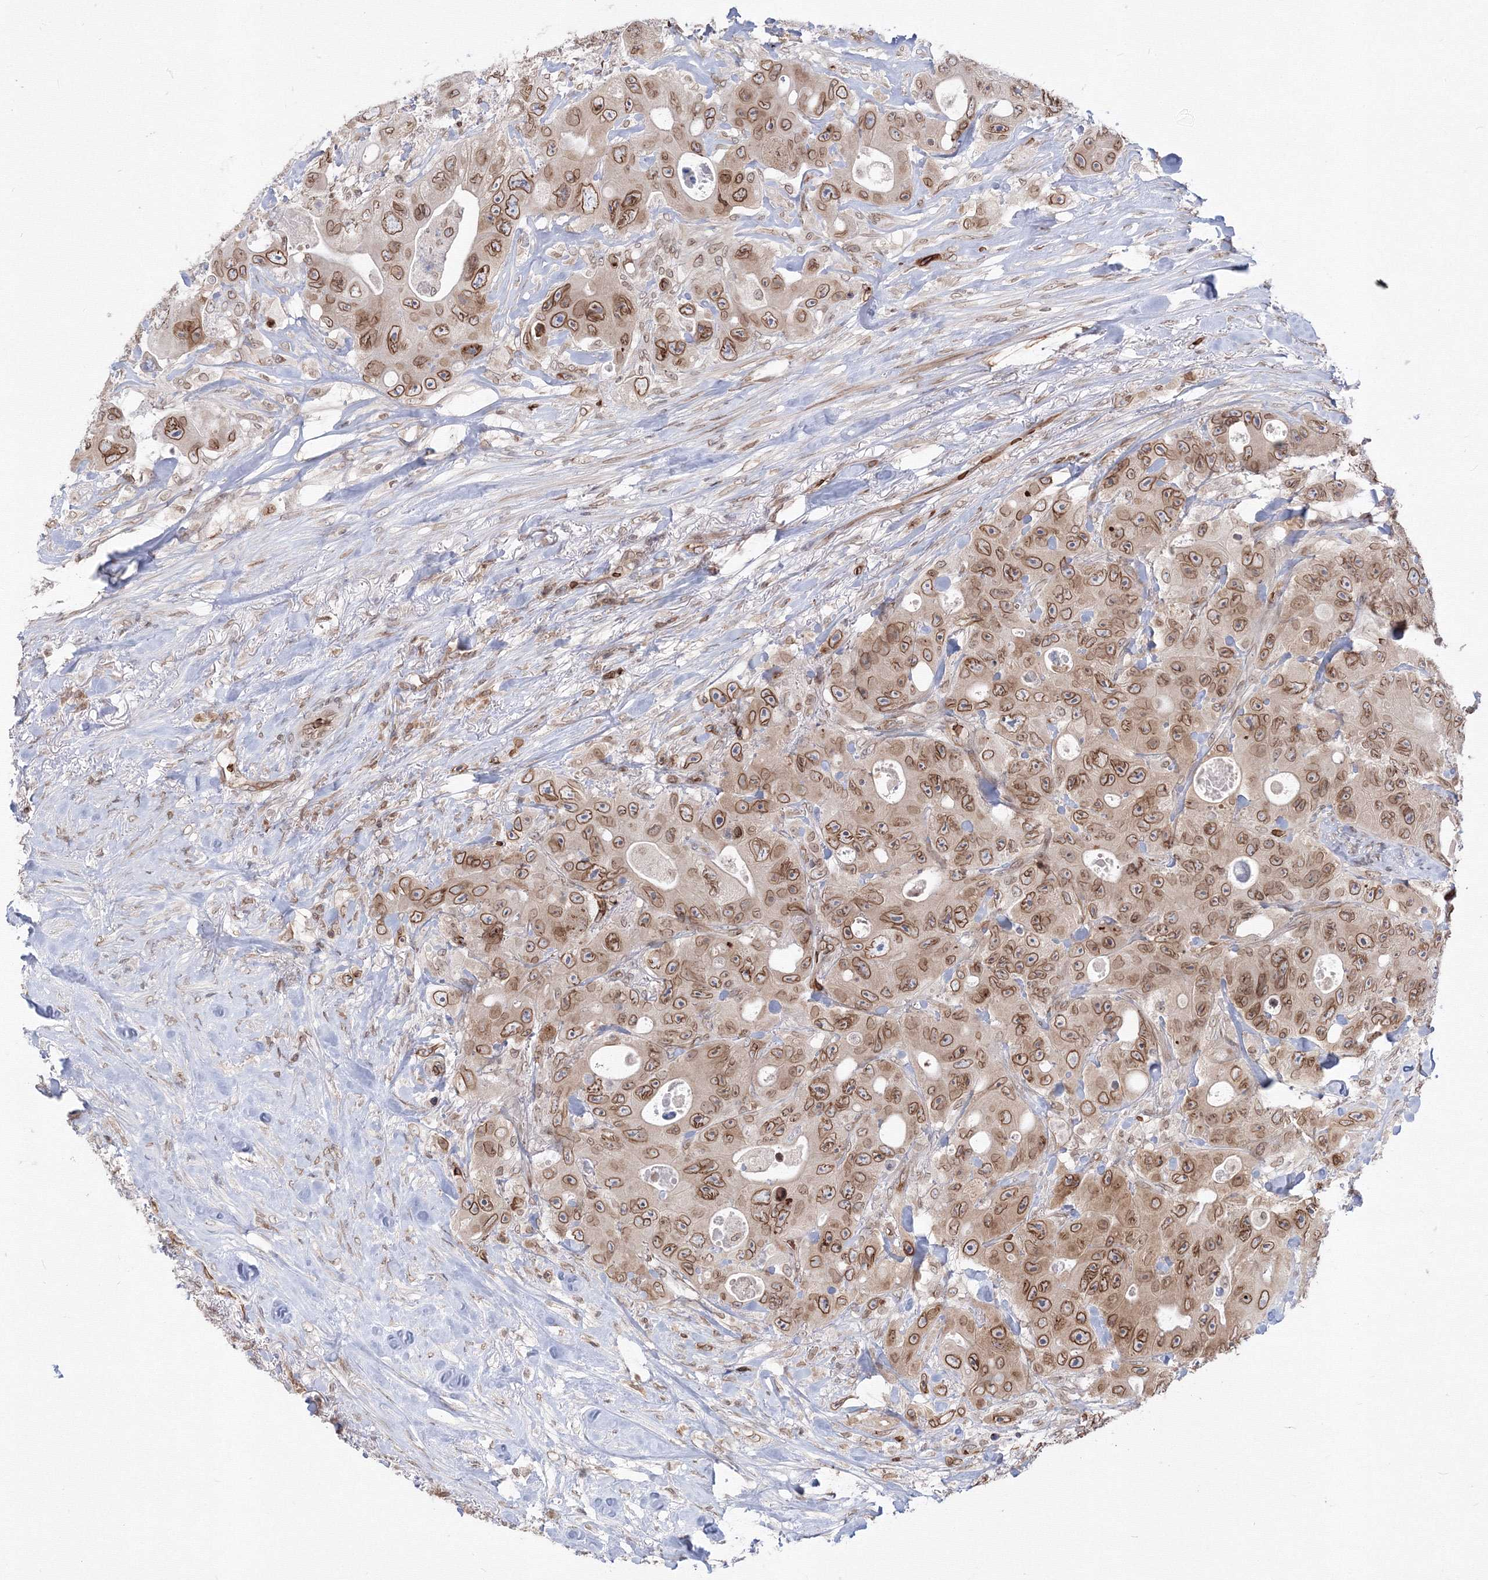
{"staining": {"intensity": "moderate", "quantity": ">75%", "location": "cytoplasmic/membranous,nuclear"}, "tissue": "colorectal cancer", "cell_type": "Tumor cells", "image_type": "cancer", "snomed": [{"axis": "morphology", "description": "Adenocarcinoma, NOS"}, {"axis": "topography", "description": "Colon"}], "caption": "The photomicrograph shows a brown stain indicating the presence of a protein in the cytoplasmic/membranous and nuclear of tumor cells in colorectal adenocarcinoma.", "gene": "DNAJB2", "patient": {"sex": "female", "age": 46}}